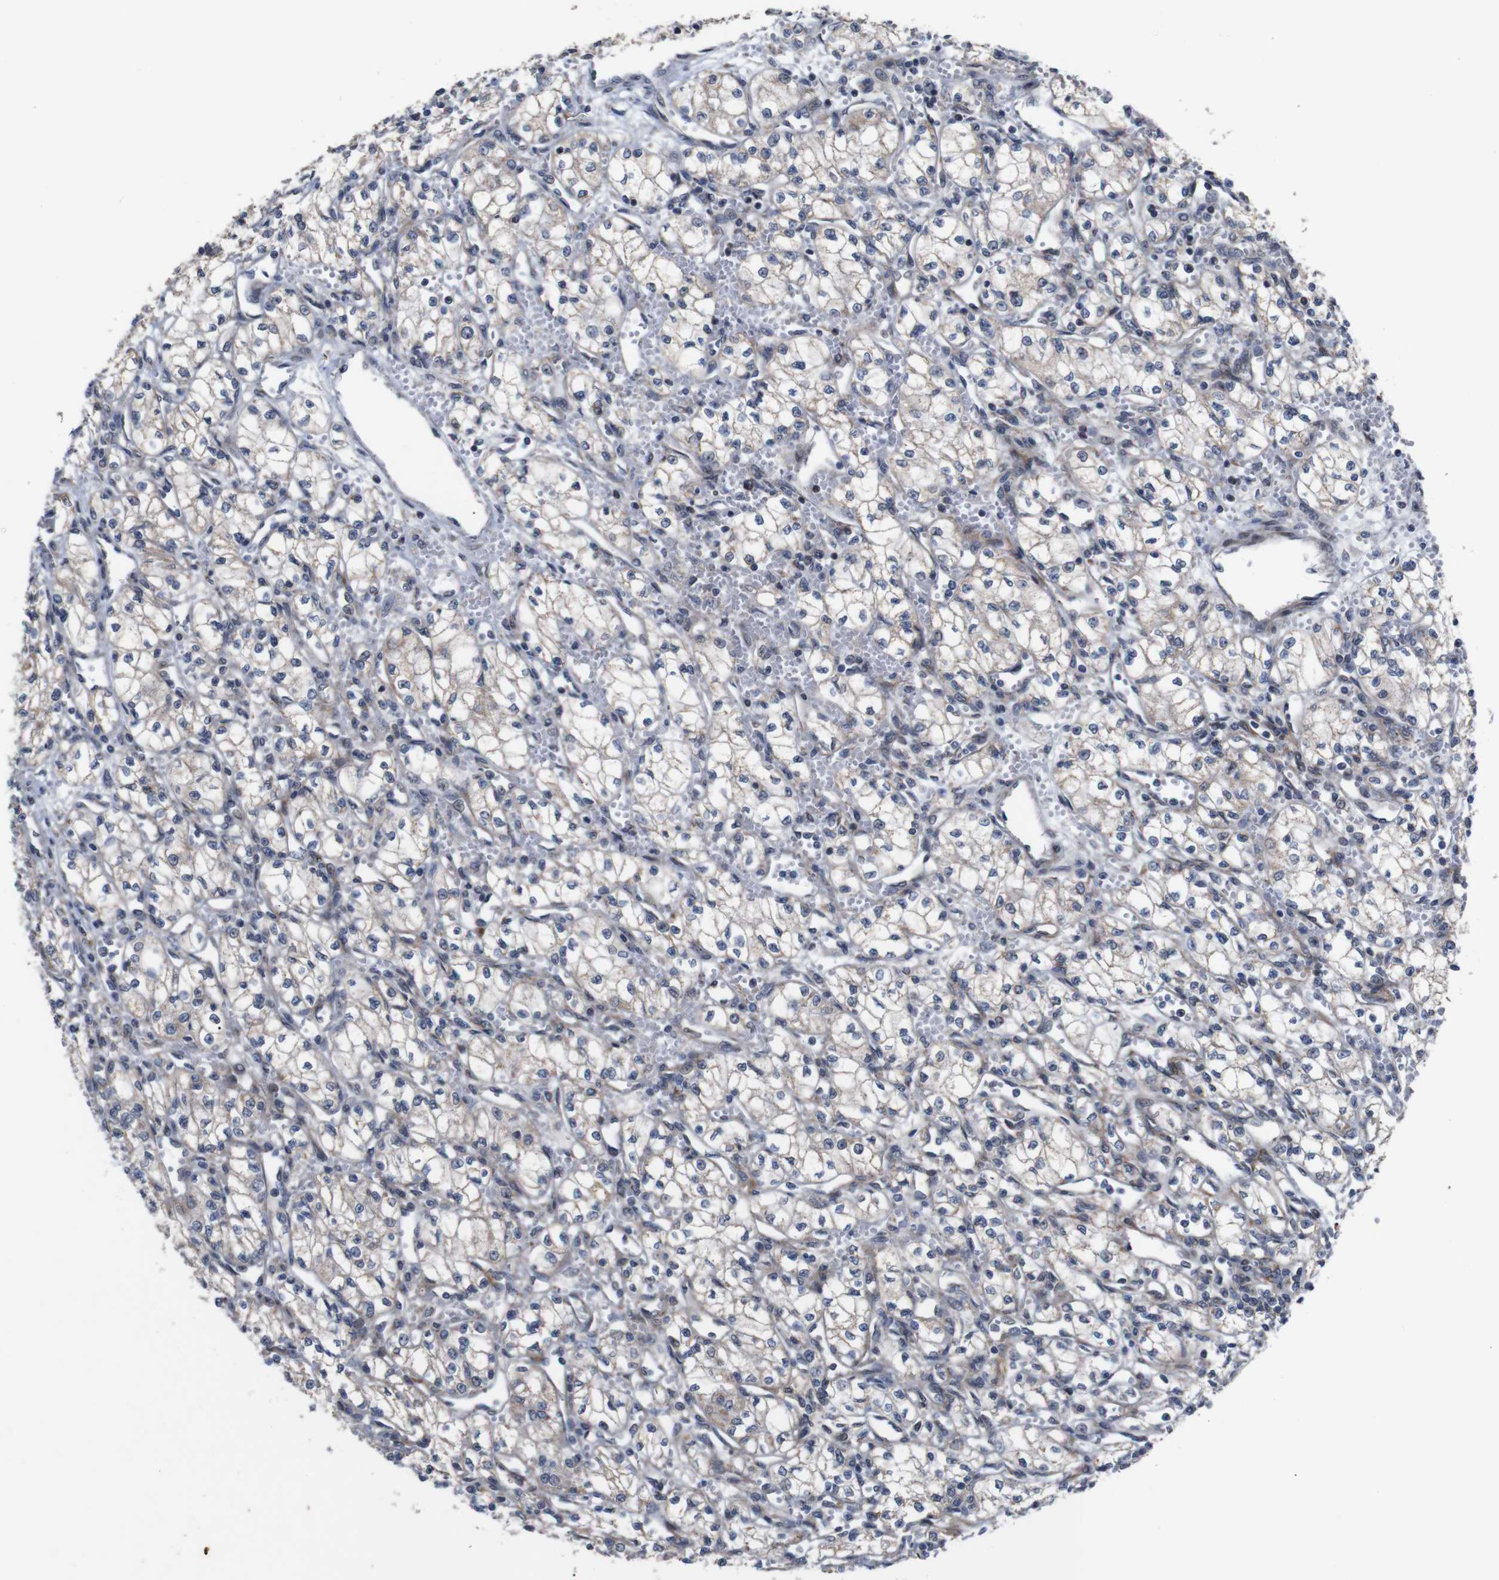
{"staining": {"intensity": "weak", "quantity": ">75%", "location": "cytoplasmic/membranous"}, "tissue": "renal cancer", "cell_type": "Tumor cells", "image_type": "cancer", "snomed": [{"axis": "morphology", "description": "Normal tissue, NOS"}, {"axis": "morphology", "description": "Adenocarcinoma, NOS"}, {"axis": "topography", "description": "Kidney"}], "caption": "Renal cancer (adenocarcinoma) stained with a protein marker shows weak staining in tumor cells.", "gene": "ATP7B", "patient": {"sex": "male", "age": 59}}